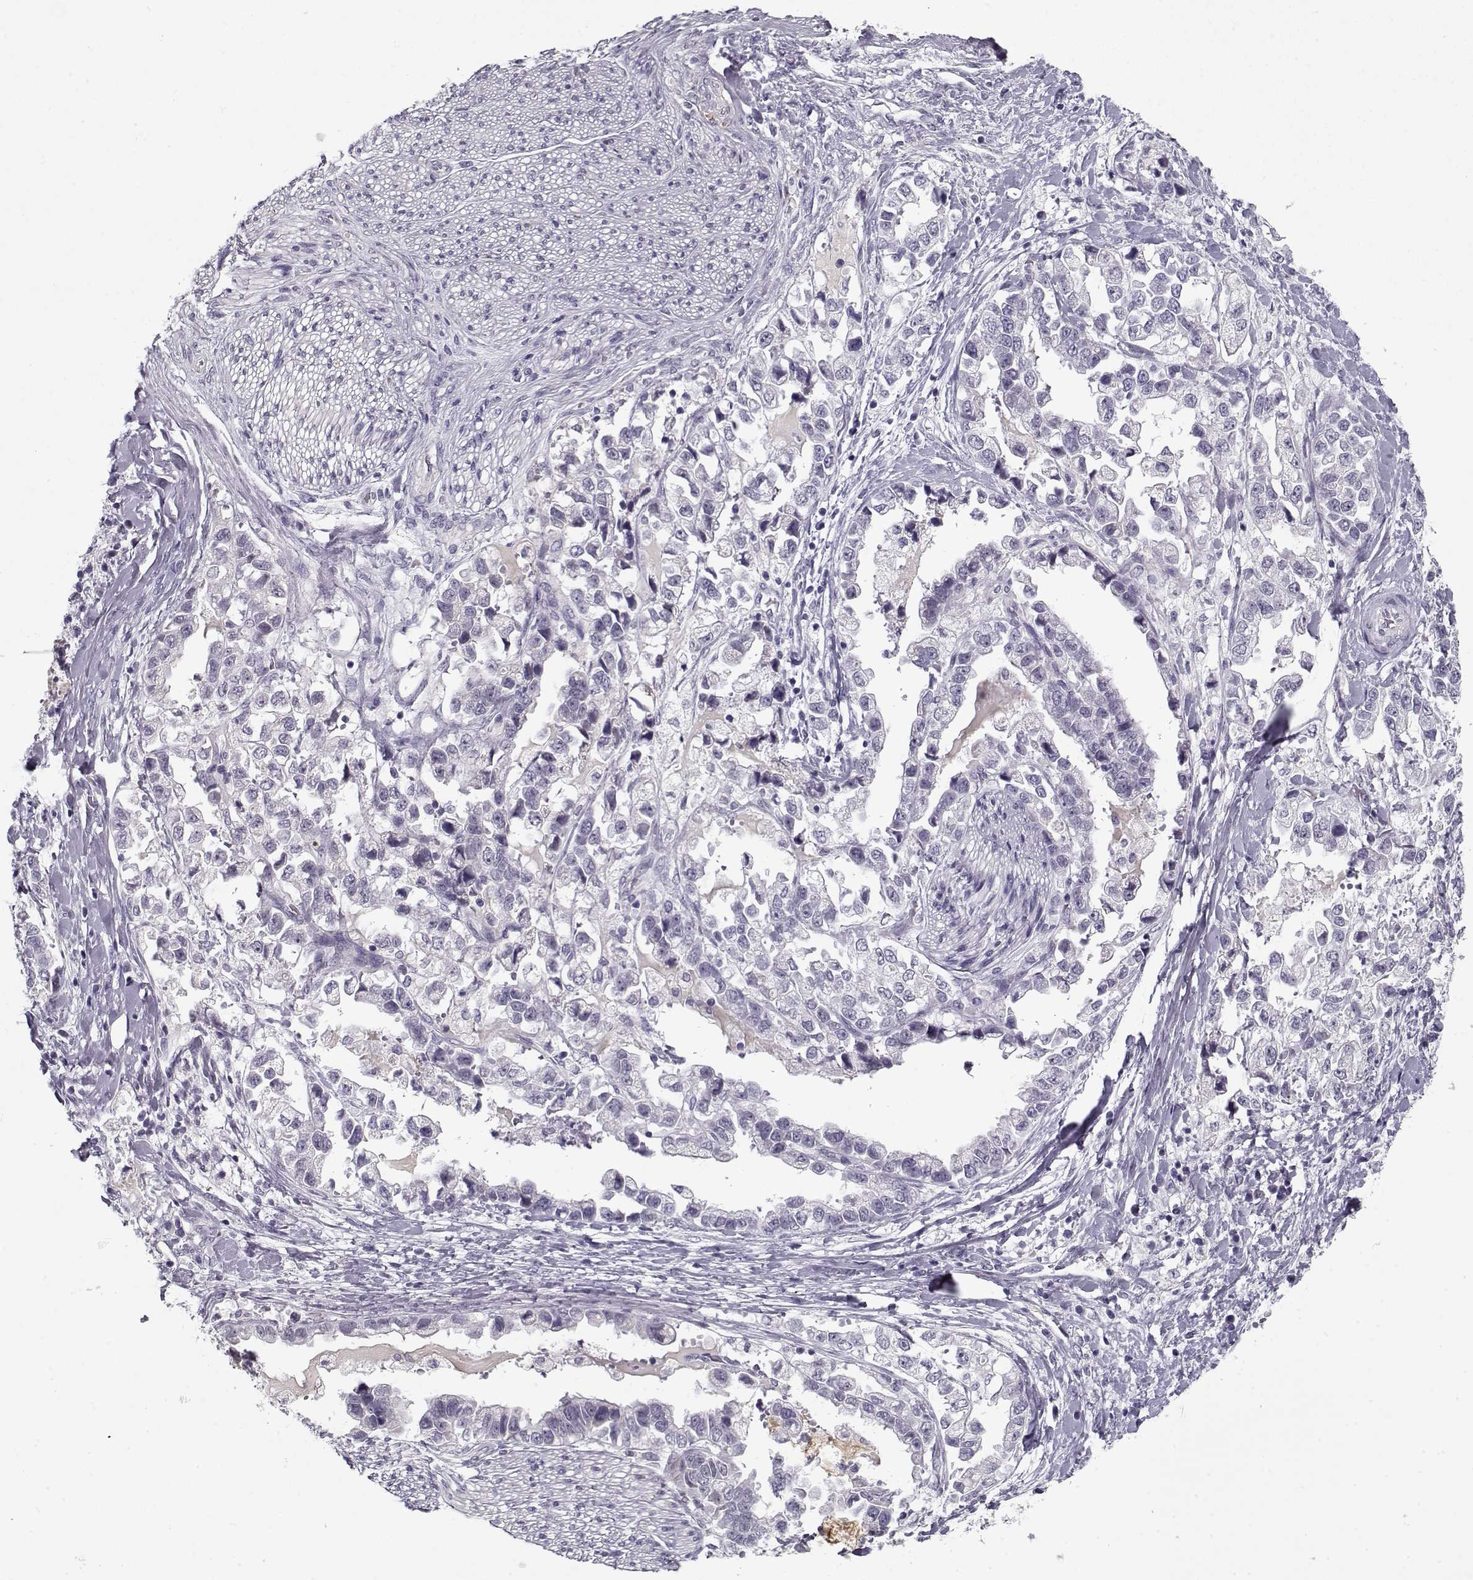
{"staining": {"intensity": "negative", "quantity": "none", "location": "none"}, "tissue": "stomach cancer", "cell_type": "Tumor cells", "image_type": "cancer", "snomed": [{"axis": "morphology", "description": "Adenocarcinoma, NOS"}, {"axis": "topography", "description": "Stomach"}], "caption": "Immunohistochemical staining of stomach adenocarcinoma shows no significant expression in tumor cells.", "gene": "SPACA9", "patient": {"sex": "male", "age": 59}}